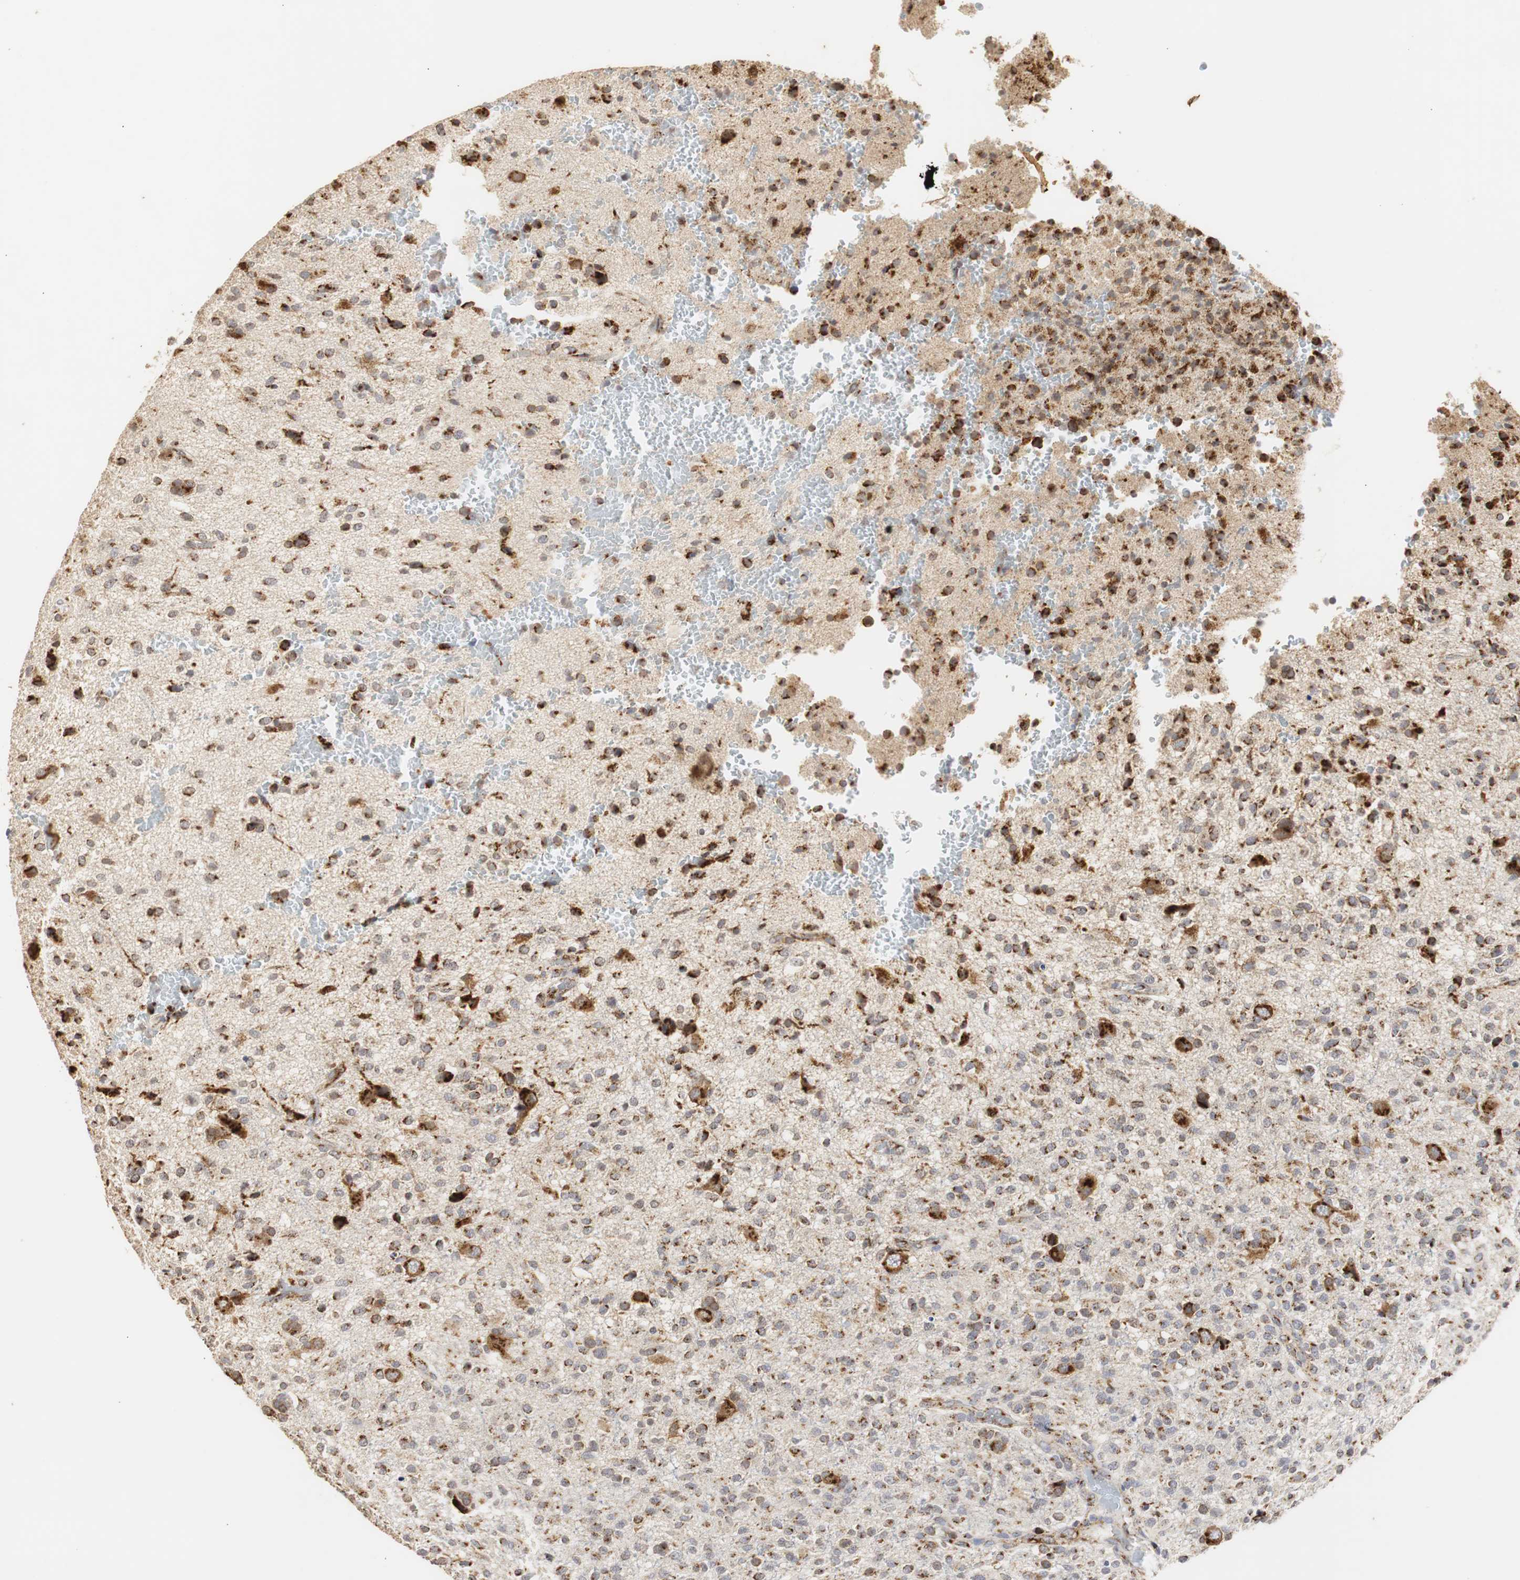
{"staining": {"intensity": "strong", "quantity": ">75%", "location": "cytoplasmic/membranous"}, "tissue": "glioma", "cell_type": "Tumor cells", "image_type": "cancer", "snomed": [{"axis": "morphology", "description": "Glioma, malignant, High grade"}, {"axis": "topography", "description": "Brain"}], "caption": "Strong cytoplasmic/membranous positivity is appreciated in approximately >75% of tumor cells in high-grade glioma (malignant). (Brightfield microscopy of DAB IHC at high magnification).", "gene": "HSD17B10", "patient": {"sex": "male", "age": 71}}